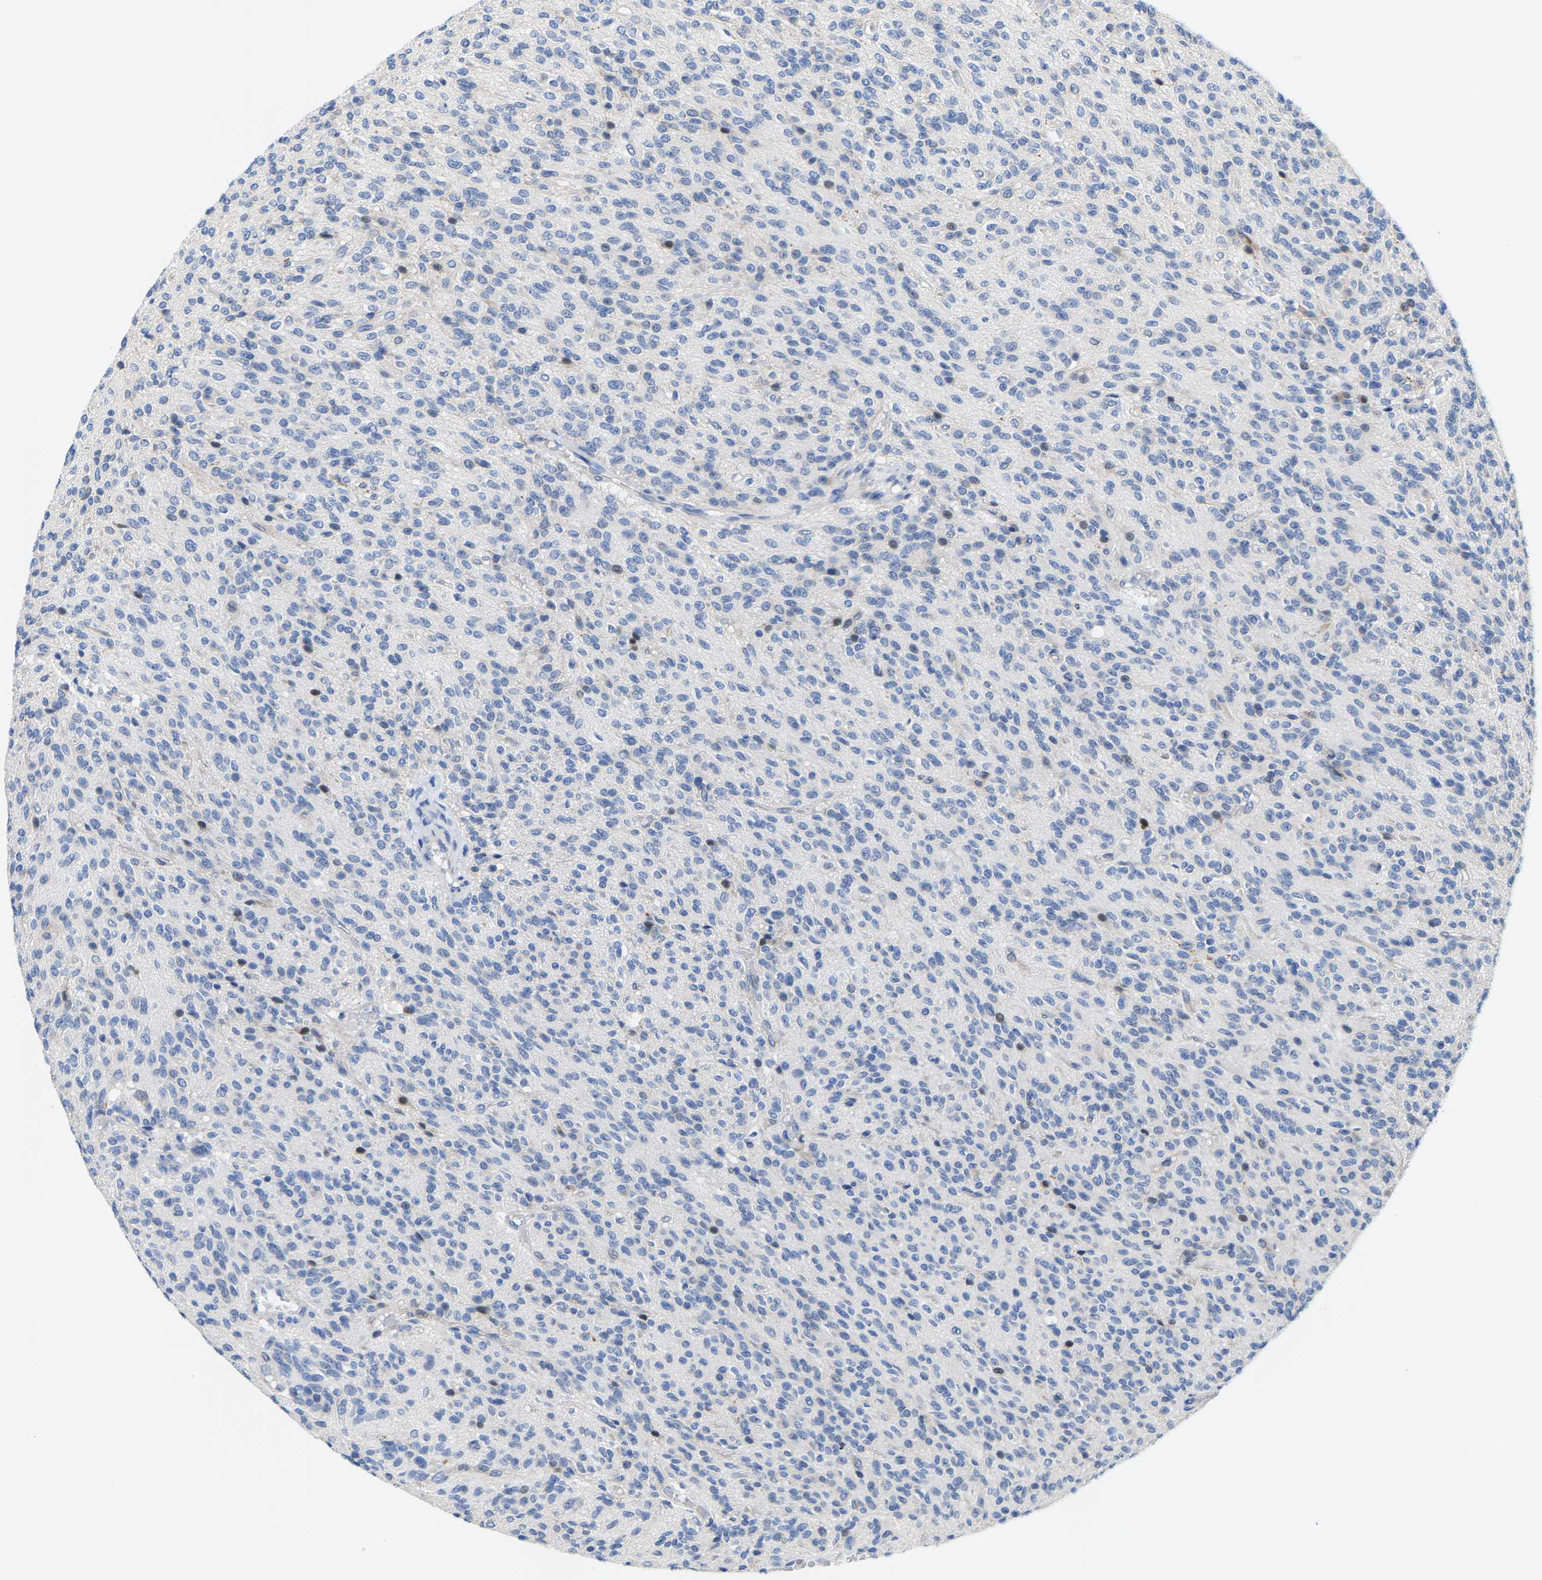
{"staining": {"intensity": "negative", "quantity": "none", "location": "none"}, "tissue": "glioma", "cell_type": "Tumor cells", "image_type": "cancer", "snomed": [{"axis": "morphology", "description": "Glioma, malignant, High grade"}, {"axis": "topography", "description": "Brain"}], "caption": "Tumor cells are negative for protein expression in human glioma.", "gene": "KLHL1", "patient": {"sex": "male", "age": 34}}